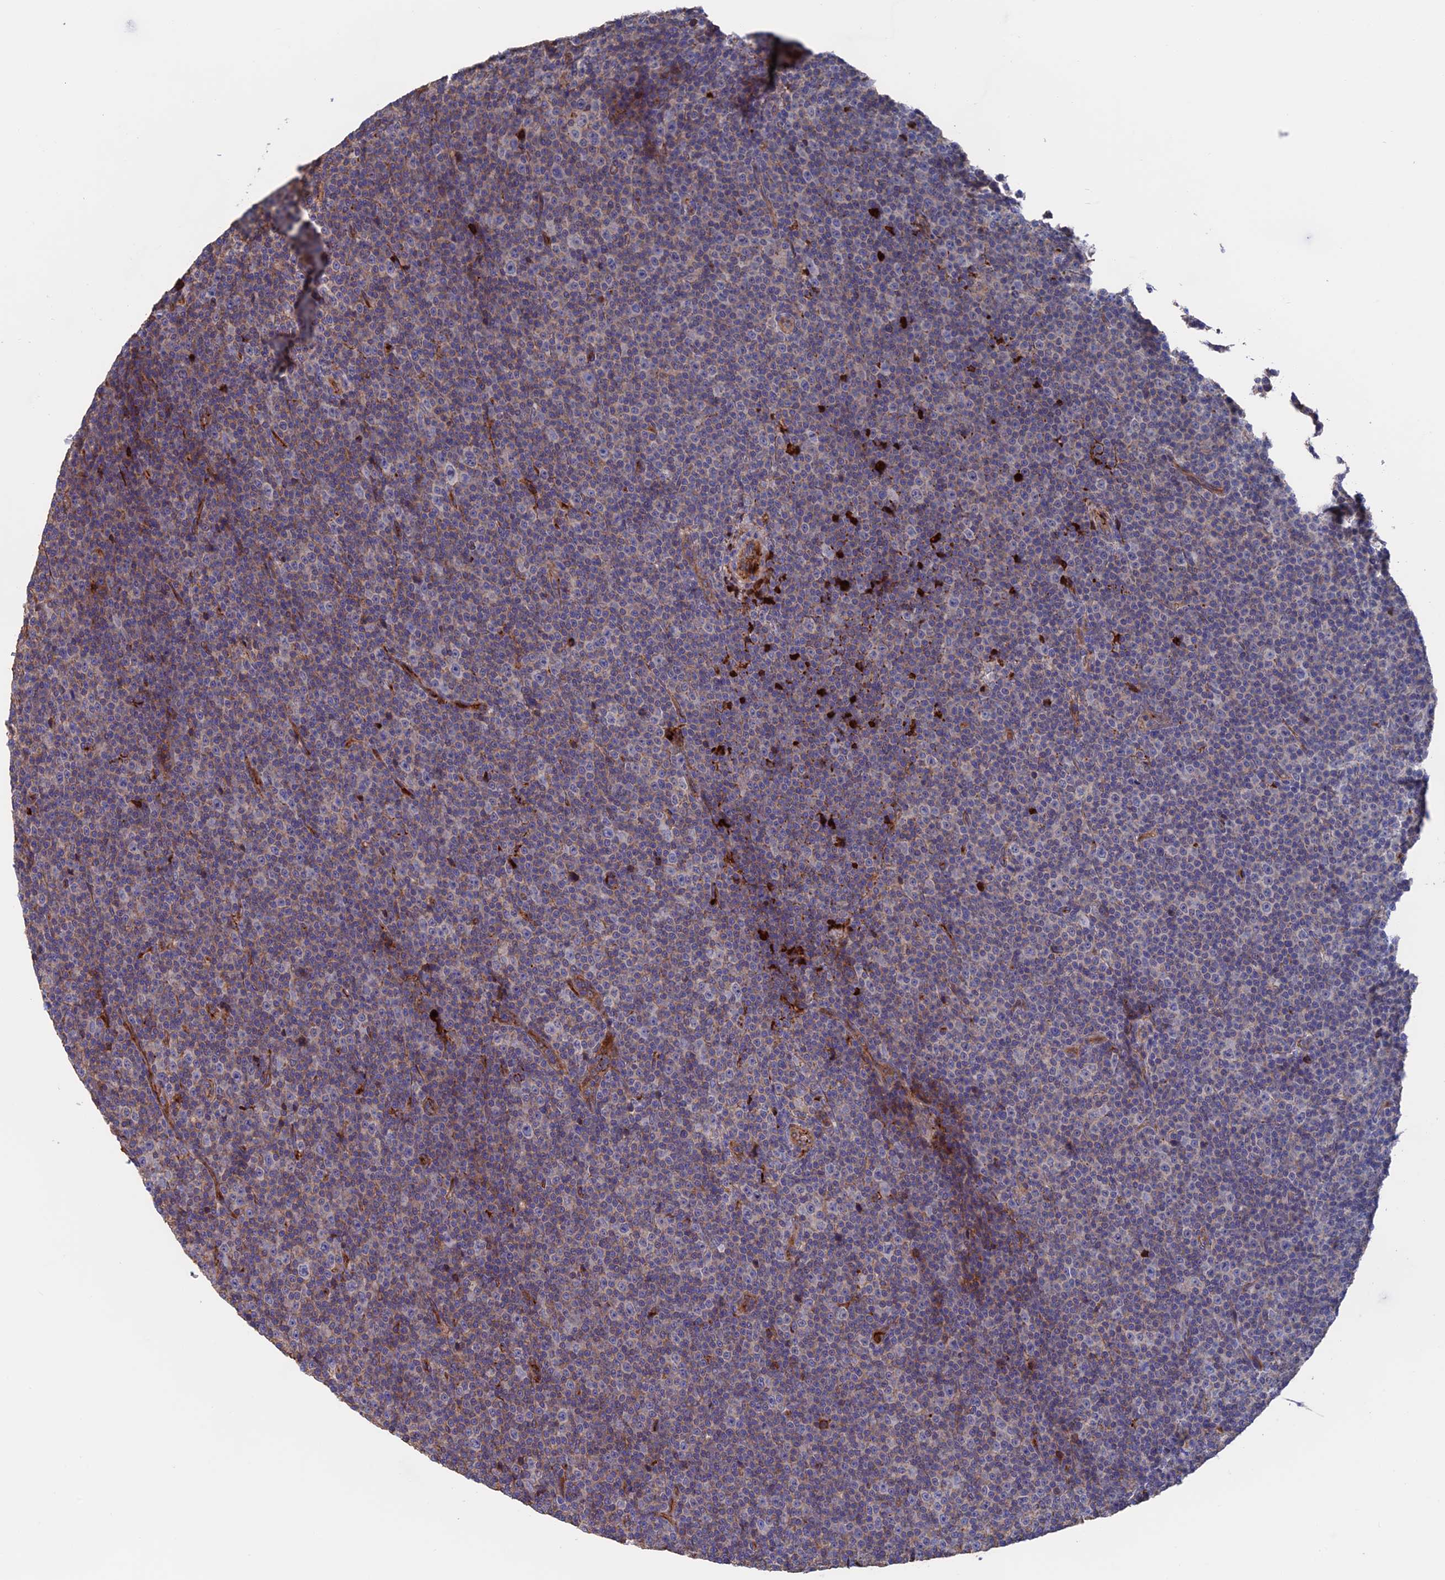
{"staining": {"intensity": "moderate", "quantity": "<25%", "location": "cytoplasmic/membranous"}, "tissue": "lymphoma", "cell_type": "Tumor cells", "image_type": "cancer", "snomed": [{"axis": "morphology", "description": "Malignant lymphoma, non-Hodgkin's type, Low grade"}, {"axis": "topography", "description": "Lymph node"}], "caption": "Protein expression by immunohistochemistry (IHC) shows moderate cytoplasmic/membranous positivity in approximately <25% of tumor cells in lymphoma.", "gene": "HPF1", "patient": {"sex": "female", "age": 67}}